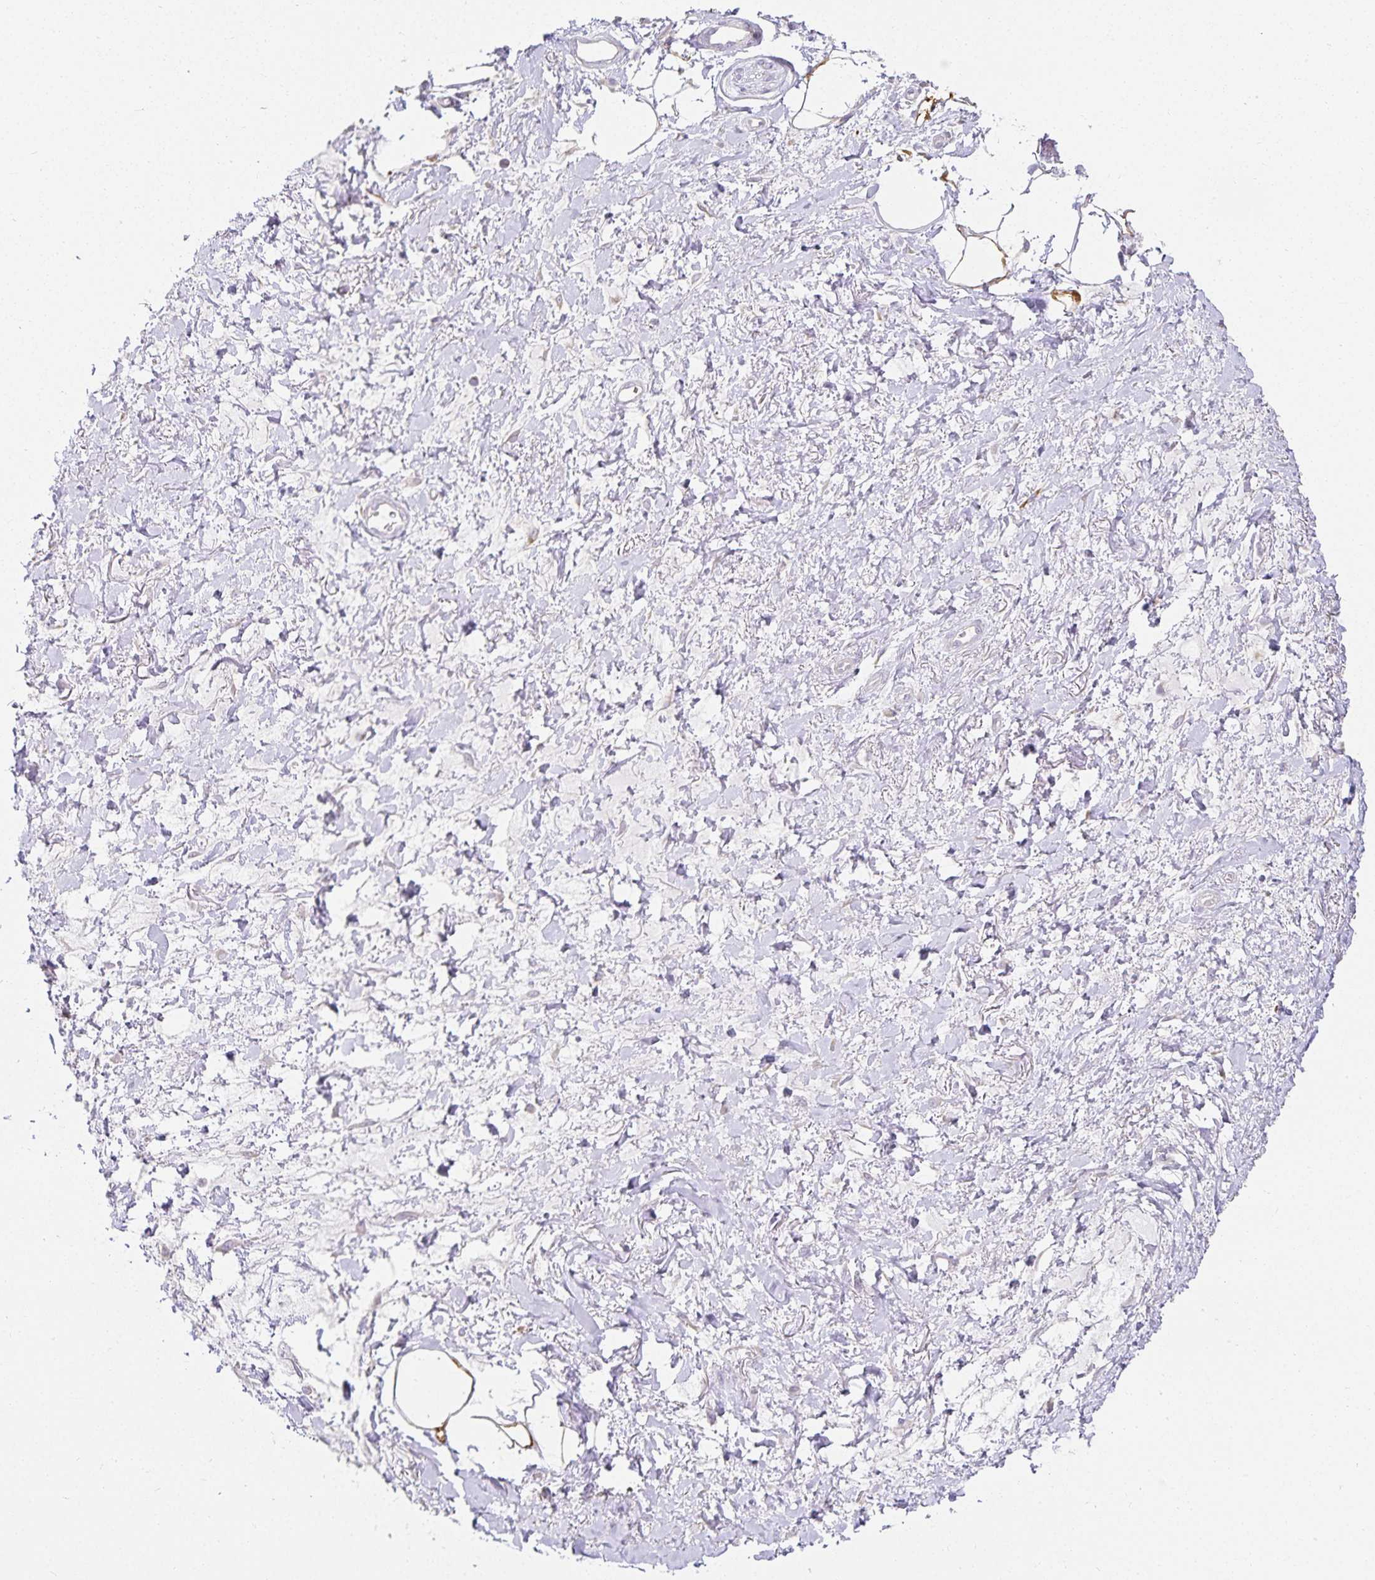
{"staining": {"intensity": "negative", "quantity": "none", "location": "none"}, "tissue": "adipose tissue", "cell_type": "Adipocytes", "image_type": "normal", "snomed": [{"axis": "morphology", "description": "Normal tissue, NOS"}, {"axis": "topography", "description": "Vagina"}, {"axis": "topography", "description": "Peripheral nerve tissue"}], "caption": "High power microscopy image of an immunohistochemistry histopathology image of normal adipose tissue, revealing no significant positivity in adipocytes. (DAB IHC, high magnification).", "gene": "GP2", "patient": {"sex": "female", "age": 71}}